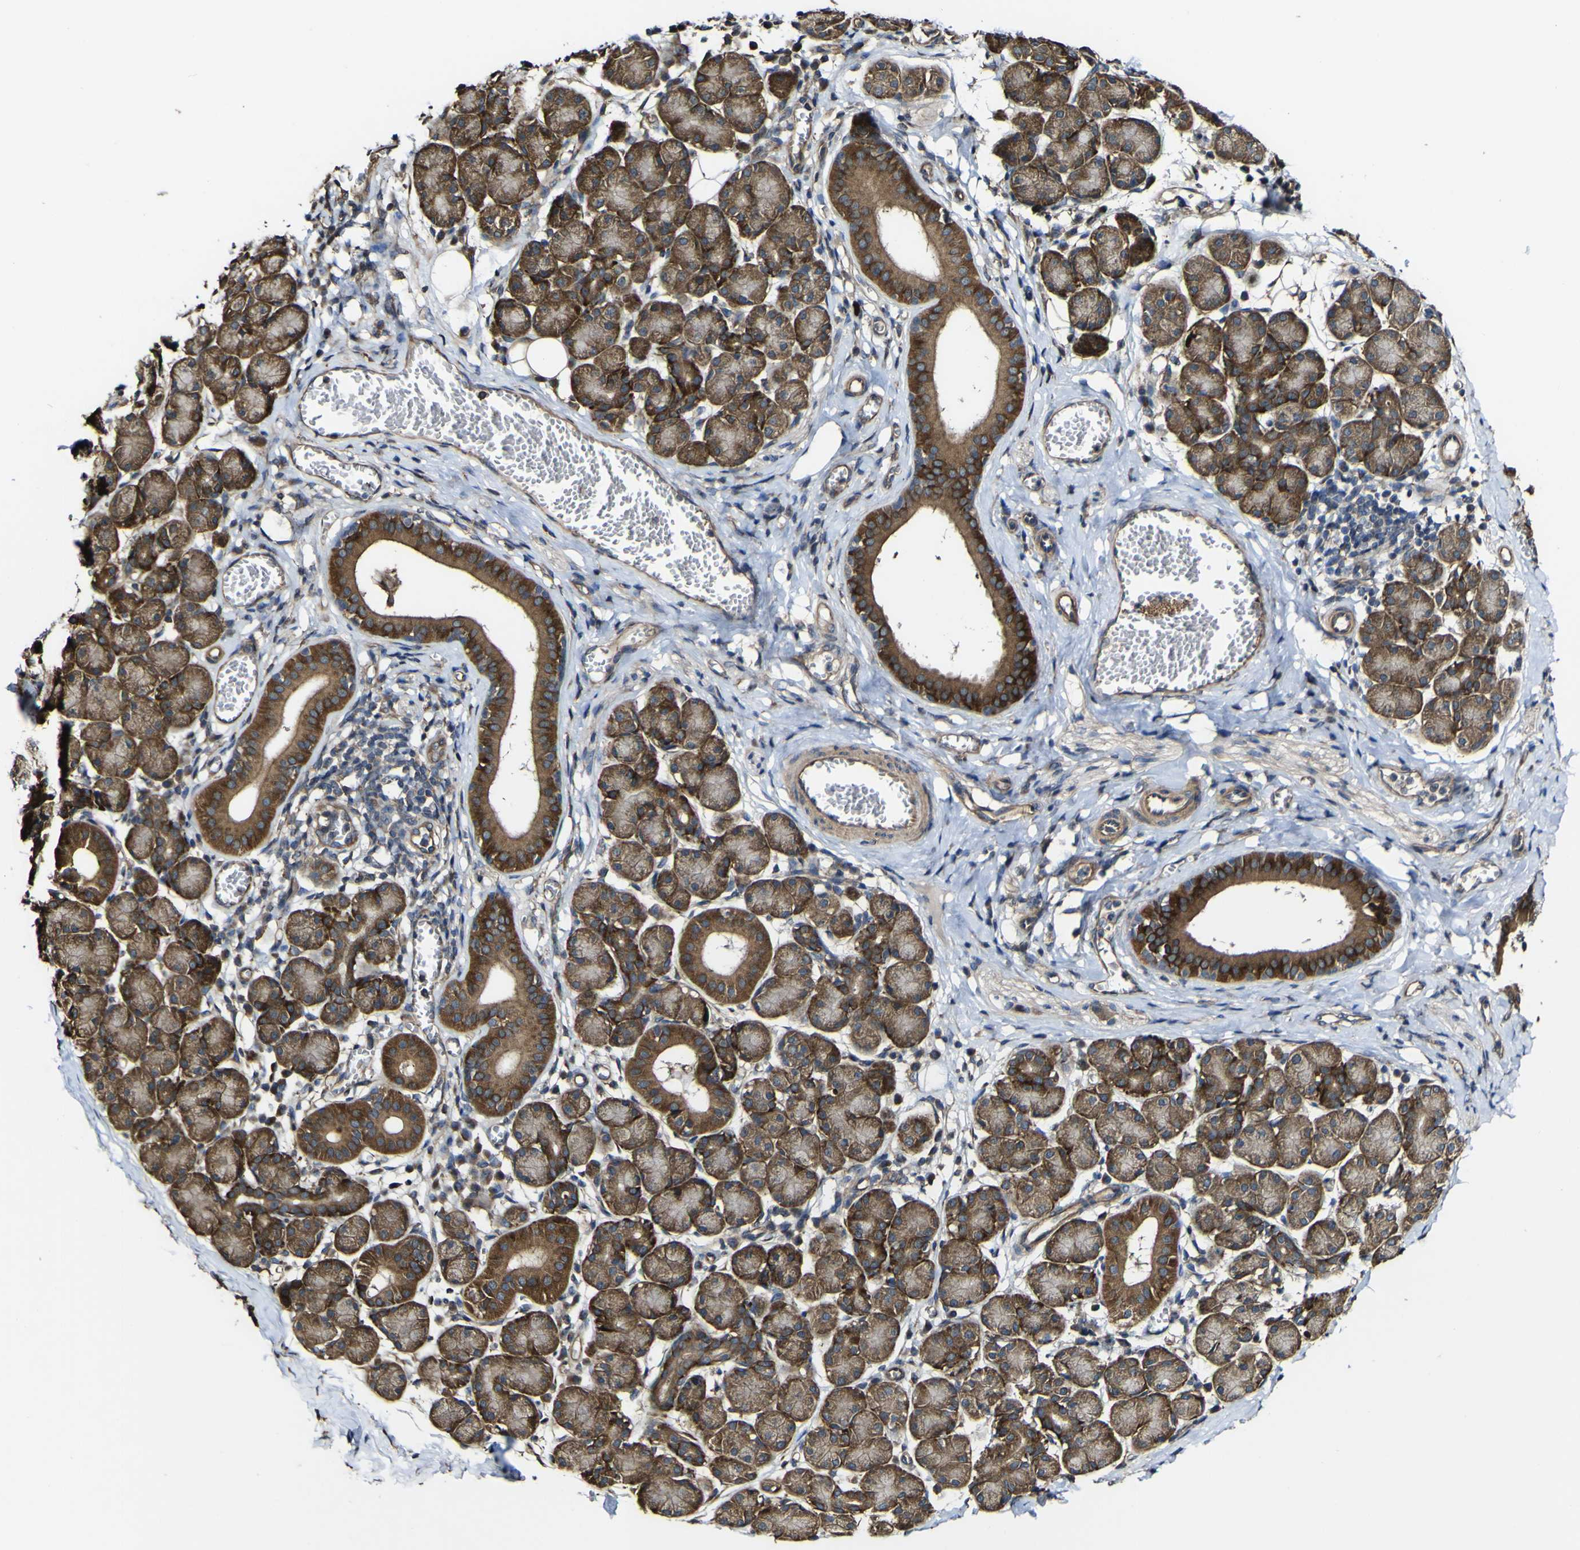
{"staining": {"intensity": "strong", "quantity": ">75%", "location": "cytoplasmic/membranous"}, "tissue": "salivary gland", "cell_type": "Glandular cells", "image_type": "normal", "snomed": [{"axis": "morphology", "description": "Normal tissue, NOS"}, {"axis": "morphology", "description": "Inflammation, NOS"}, {"axis": "topography", "description": "Lymph node"}, {"axis": "topography", "description": "Salivary gland"}], "caption": "Strong cytoplasmic/membranous protein staining is identified in approximately >75% of glandular cells in salivary gland.", "gene": "NAALADL2", "patient": {"sex": "male", "age": 3}}